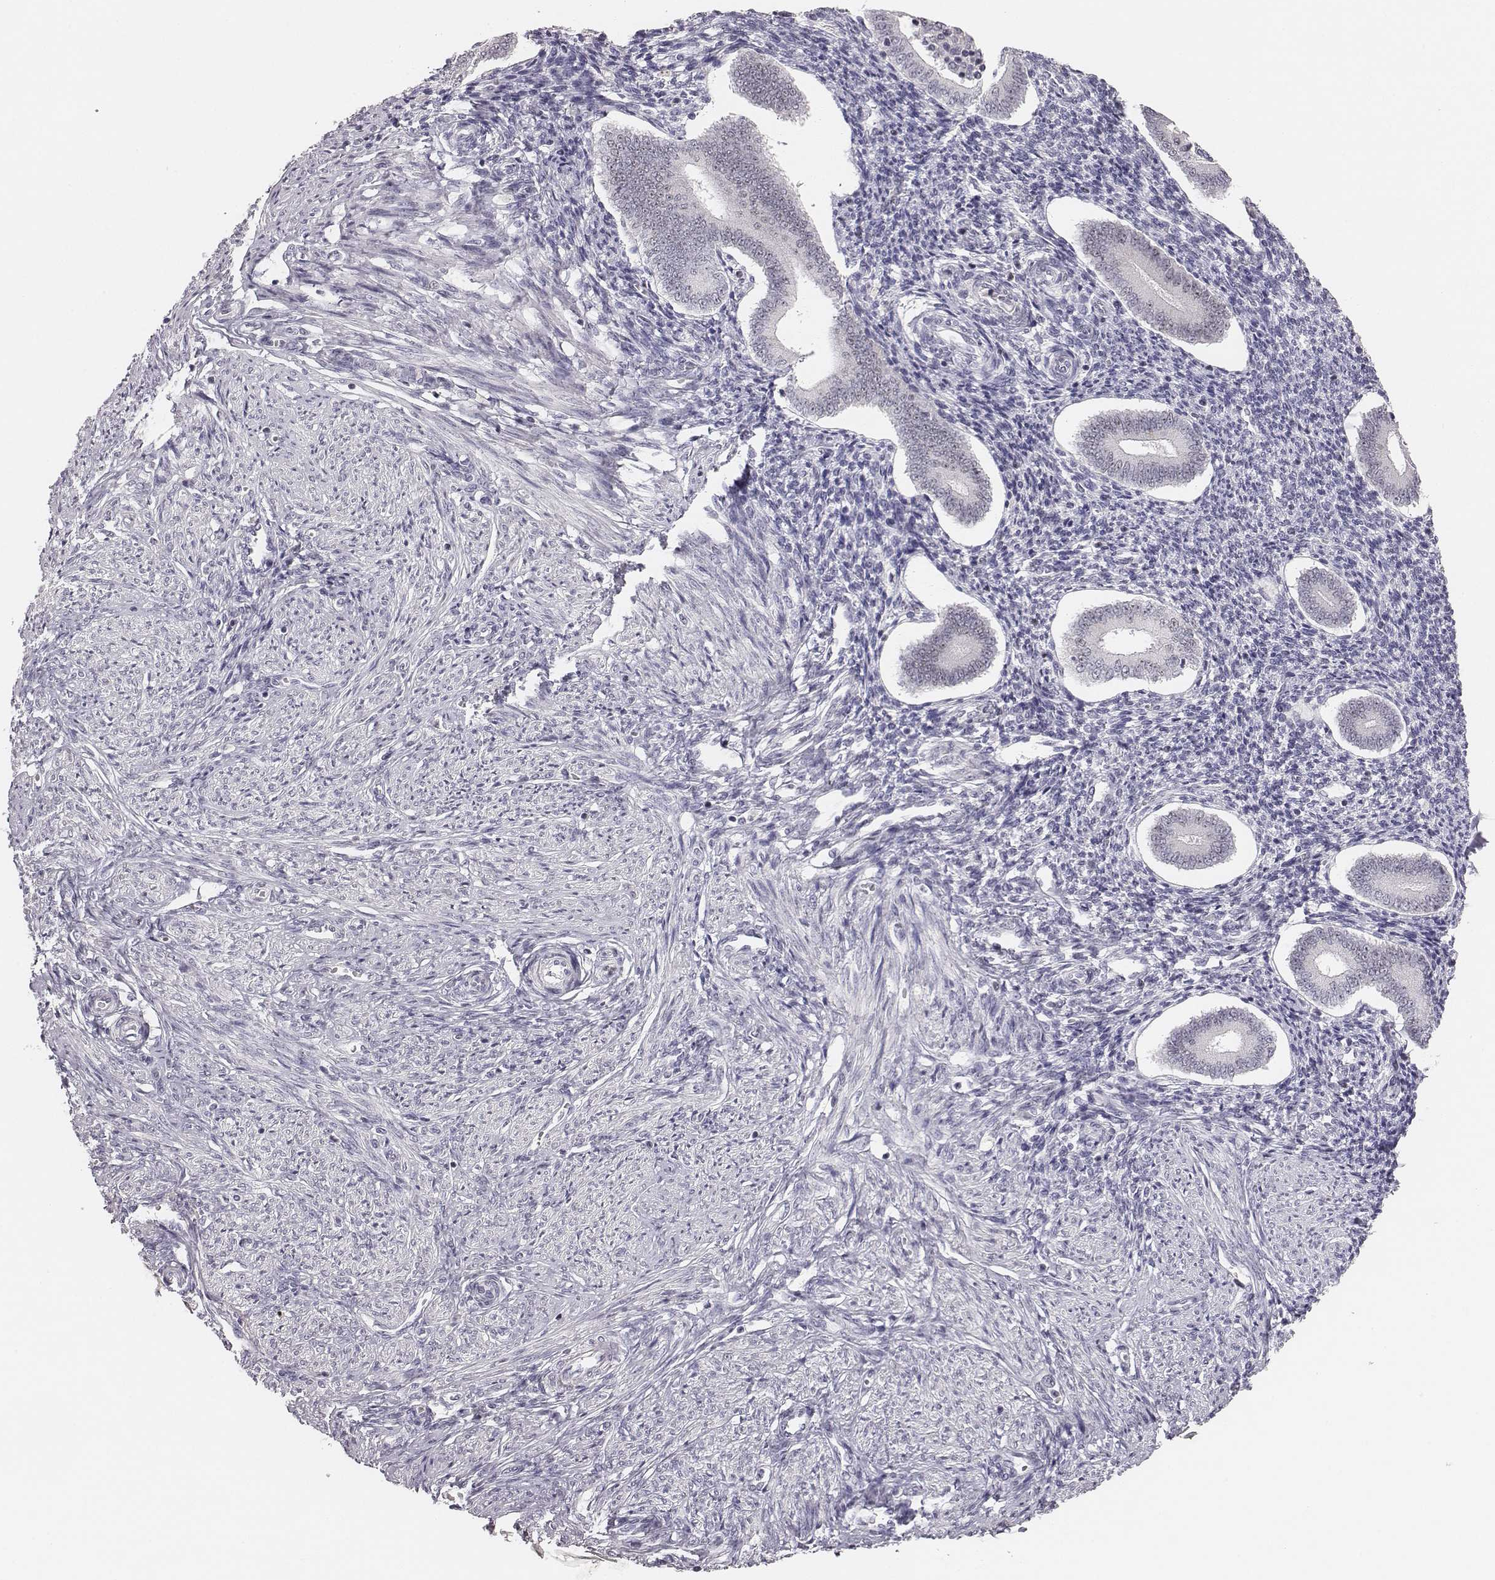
{"staining": {"intensity": "negative", "quantity": "none", "location": "none"}, "tissue": "endometrium", "cell_type": "Cells in endometrial stroma", "image_type": "normal", "snomed": [{"axis": "morphology", "description": "Normal tissue, NOS"}, {"axis": "topography", "description": "Endometrium"}], "caption": "An immunohistochemistry photomicrograph of normal endometrium is shown. There is no staining in cells in endometrial stroma of endometrium. (Brightfield microscopy of DAB (3,3'-diaminobenzidine) immunohistochemistry at high magnification).", "gene": "NIFK", "patient": {"sex": "female", "age": 40}}